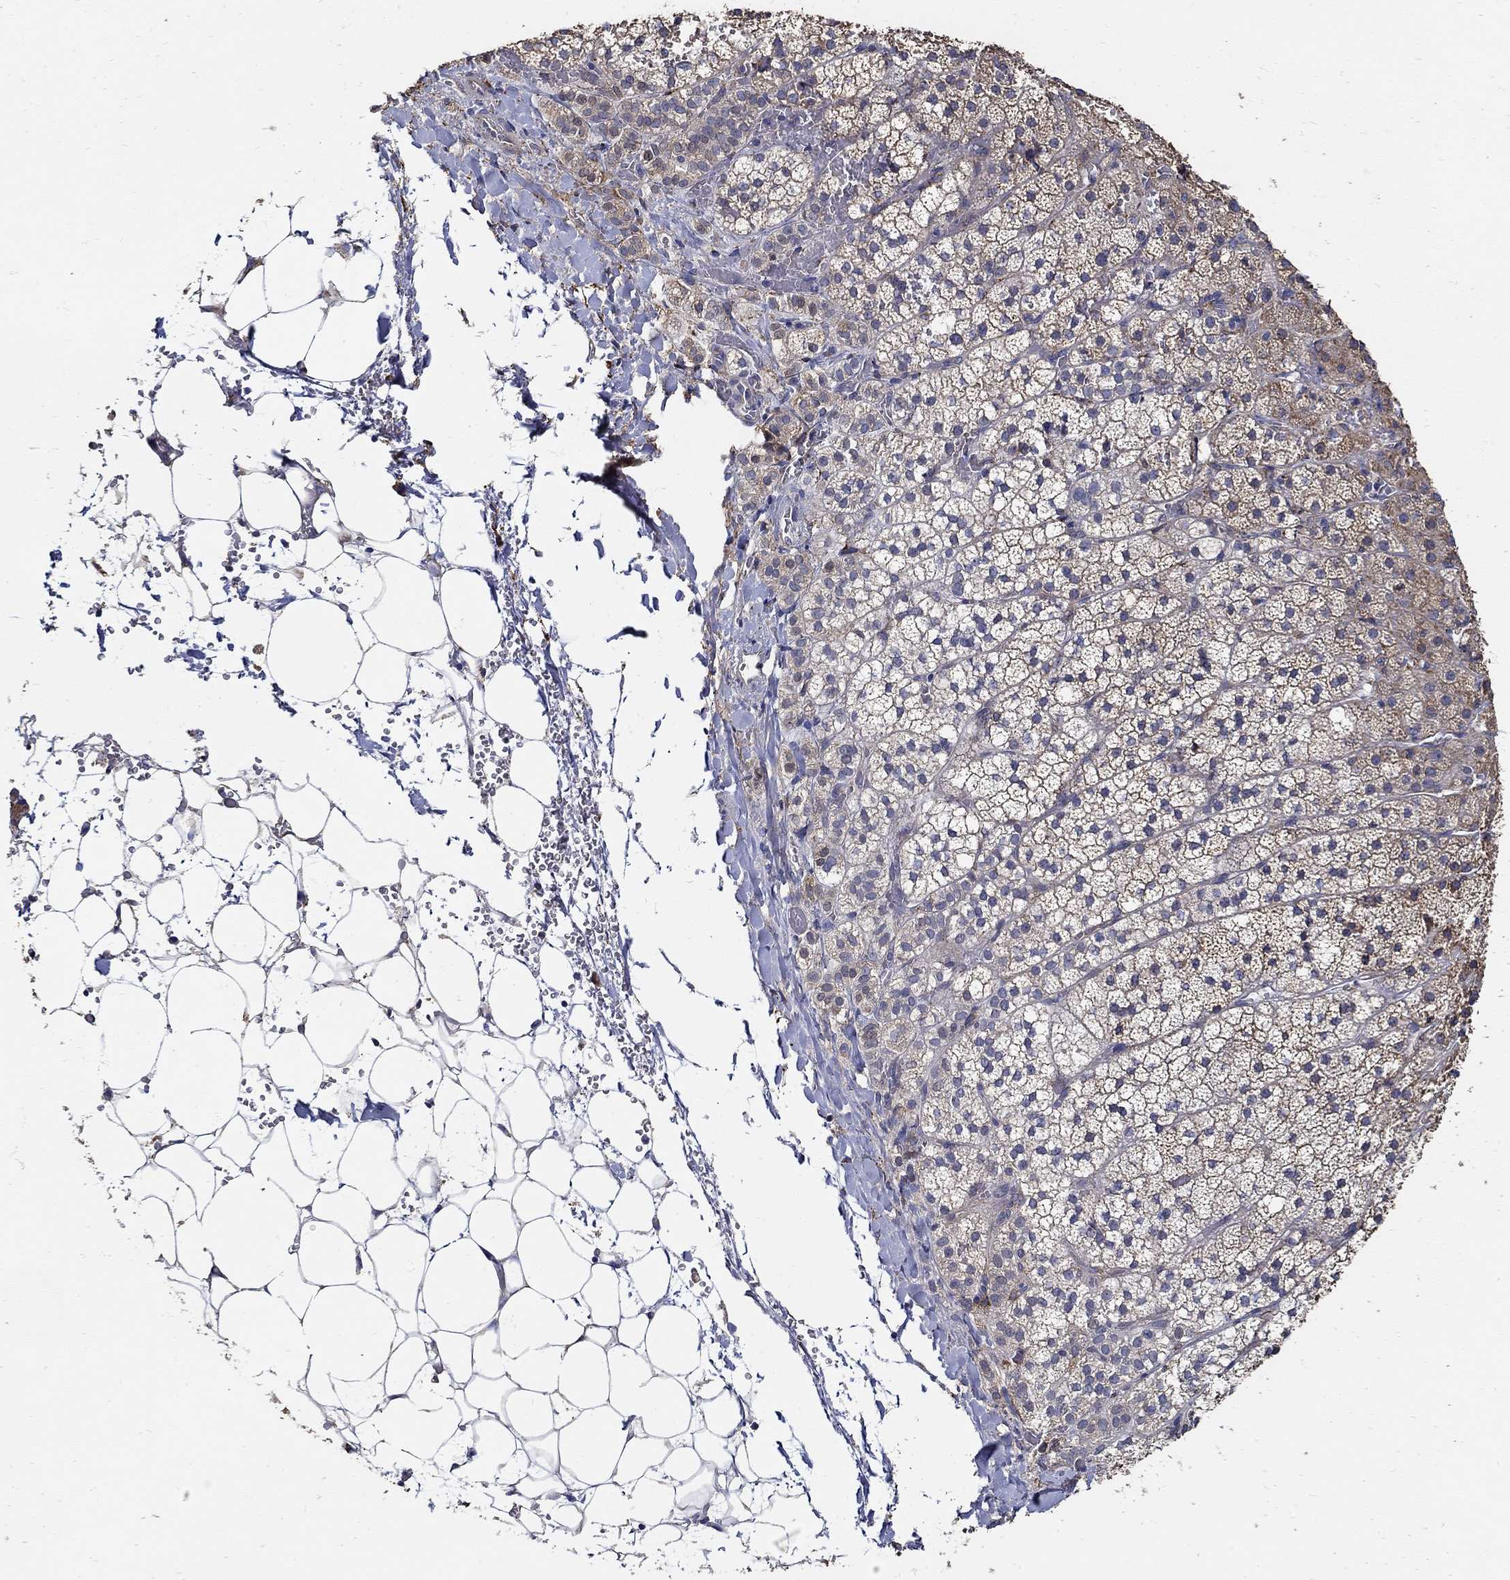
{"staining": {"intensity": "weak", "quantity": "<25%", "location": "cytoplasmic/membranous"}, "tissue": "adrenal gland", "cell_type": "Glandular cells", "image_type": "normal", "snomed": [{"axis": "morphology", "description": "Normal tissue, NOS"}, {"axis": "topography", "description": "Adrenal gland"}], "caption": "Glandular cells show no significant protein positivity in normal adrenal gland. (IHC, brightfield microscopy, high magnification).", "gene": "EMILIN3", "patient": {"sex": "male", "age": 53}}